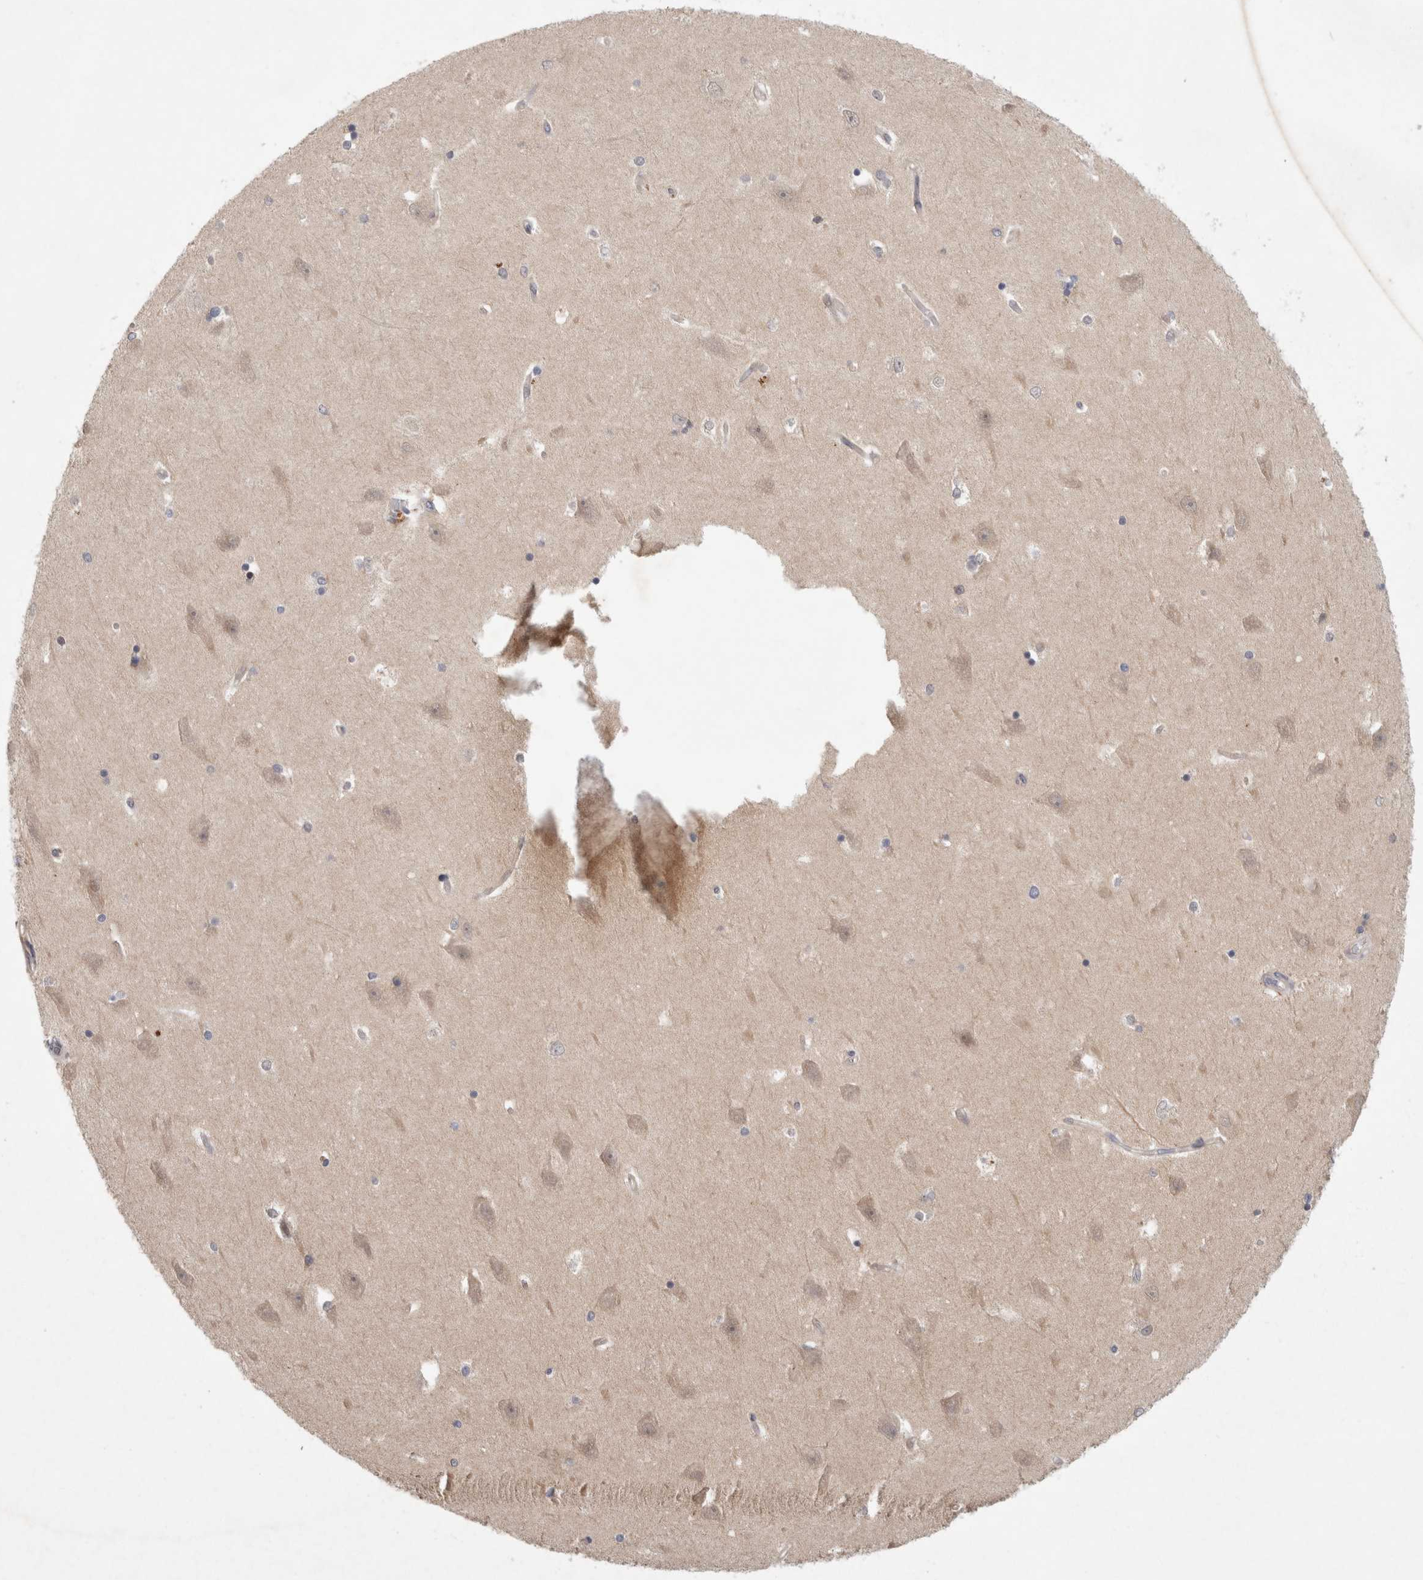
{"staining": {"intensity": "negative", "quantity": "none", "location": "none"}, "tissue": "hippocampus", "cell_type": "Glial cells", "image_type": "normal", "snomed": [{"axis": "morphology", "description": "Normal tissue, NOS"}, {"axis": "topography", "description": "Hippocampus"}], "caption": "Hippocampus was stained to show a protein in brown. There is no significant expression in glial cells. The staining was performed using DAB to visualize the protein expression in brown, while the nuclei were stained in blue with hematoxylin (Magnification: 20x).", "gene": "CRISPLD1", "patient": {"sex": "male", "age": 45}}